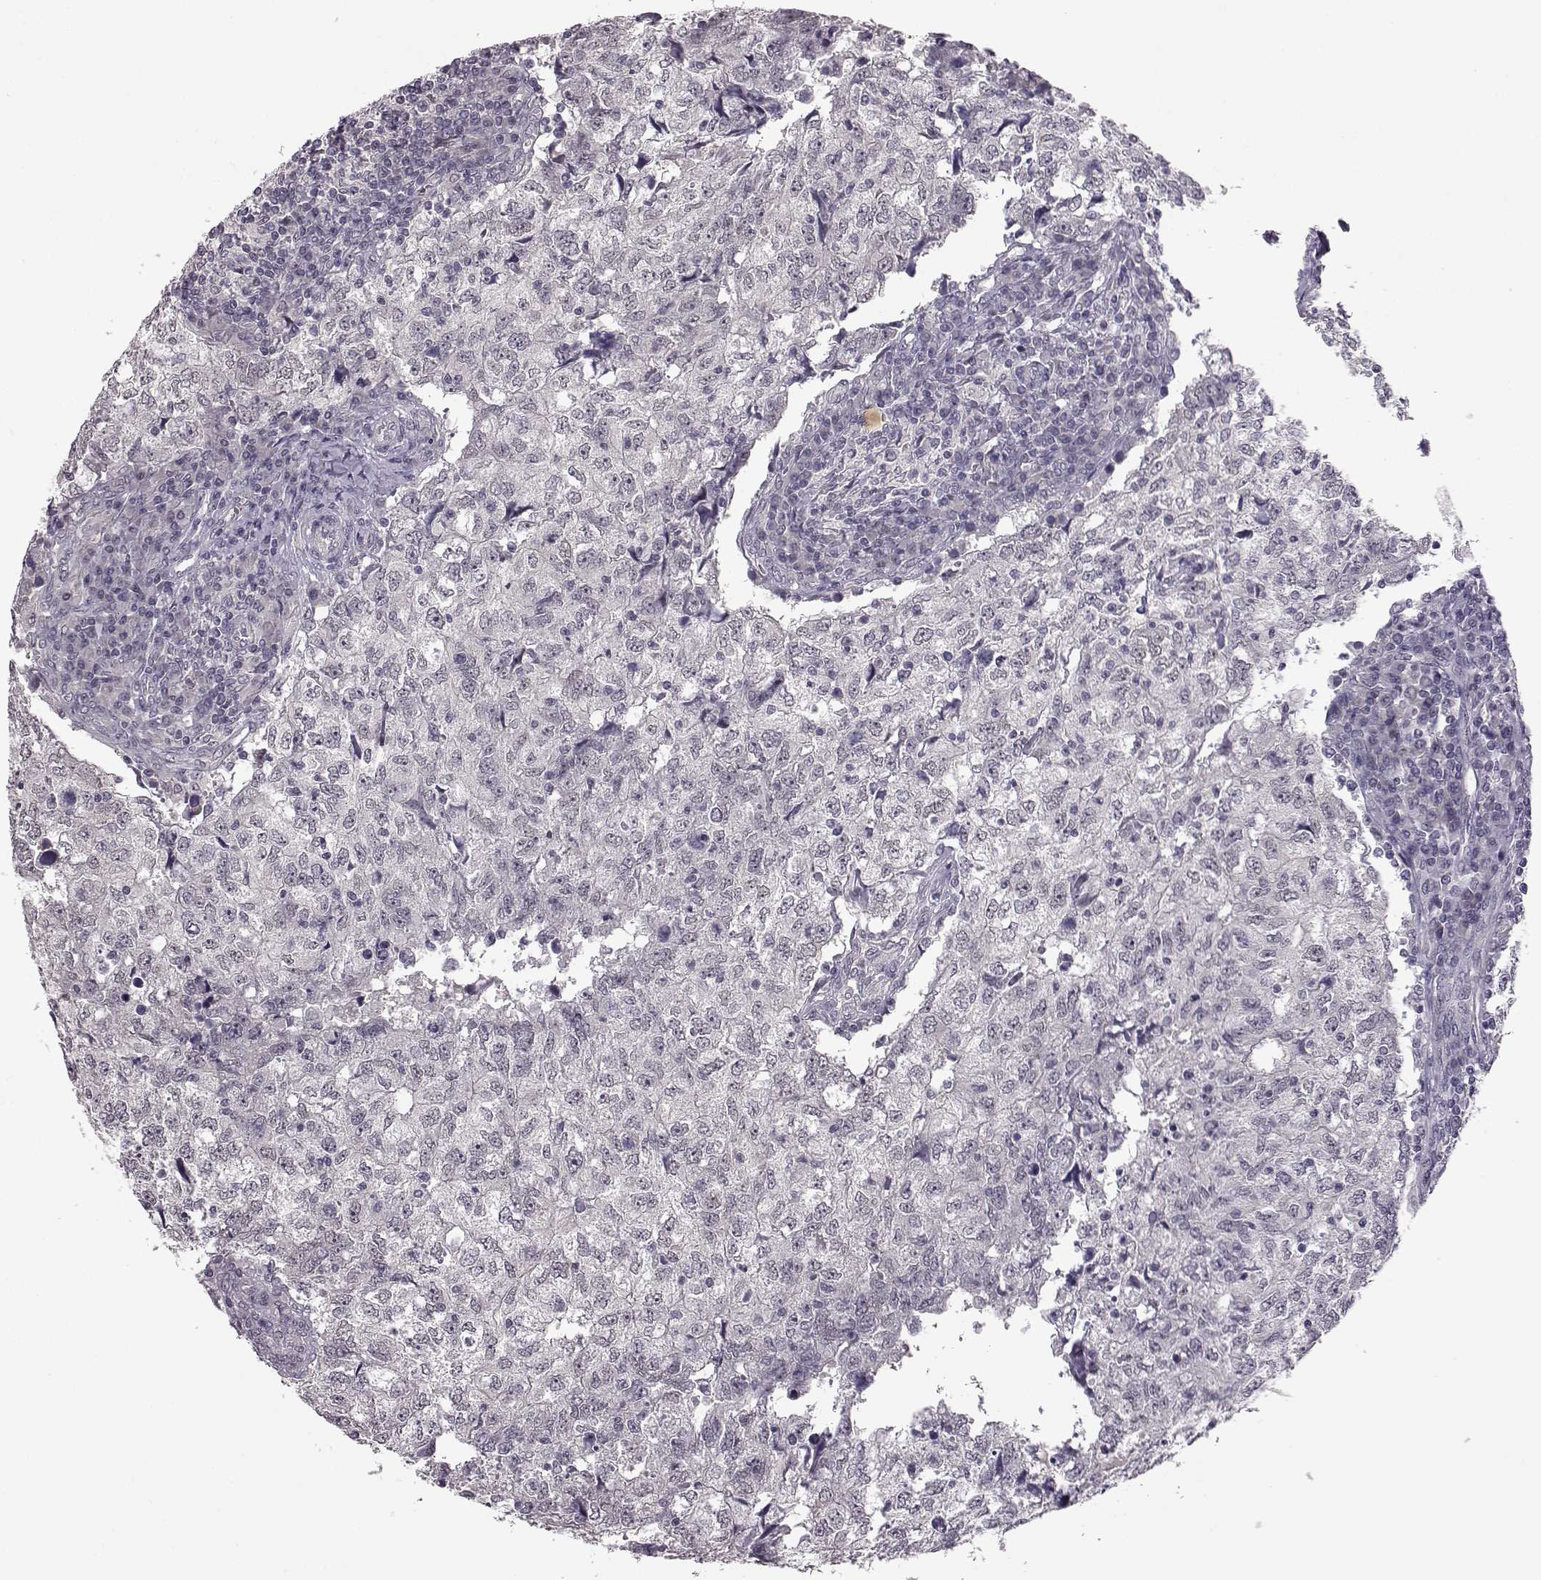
{"staining": {"intensity": "negative", "quantity": "none", "location": "none"}, "tissue": "breast cancer", "cell_type": "Tumor cells", "image_type": "cancer", "snomed": [{"axis": "morphology", "description": "Duct carcinoma"}, {"axis": "topography", "description": "Breast"}], "caption": "Intraductal carcinoma (breast) stained for a protein using IHC demonstrates no expression tumor cells.", "gene": "C10orf62", "patient": {"sex": "female", "age": 30}}